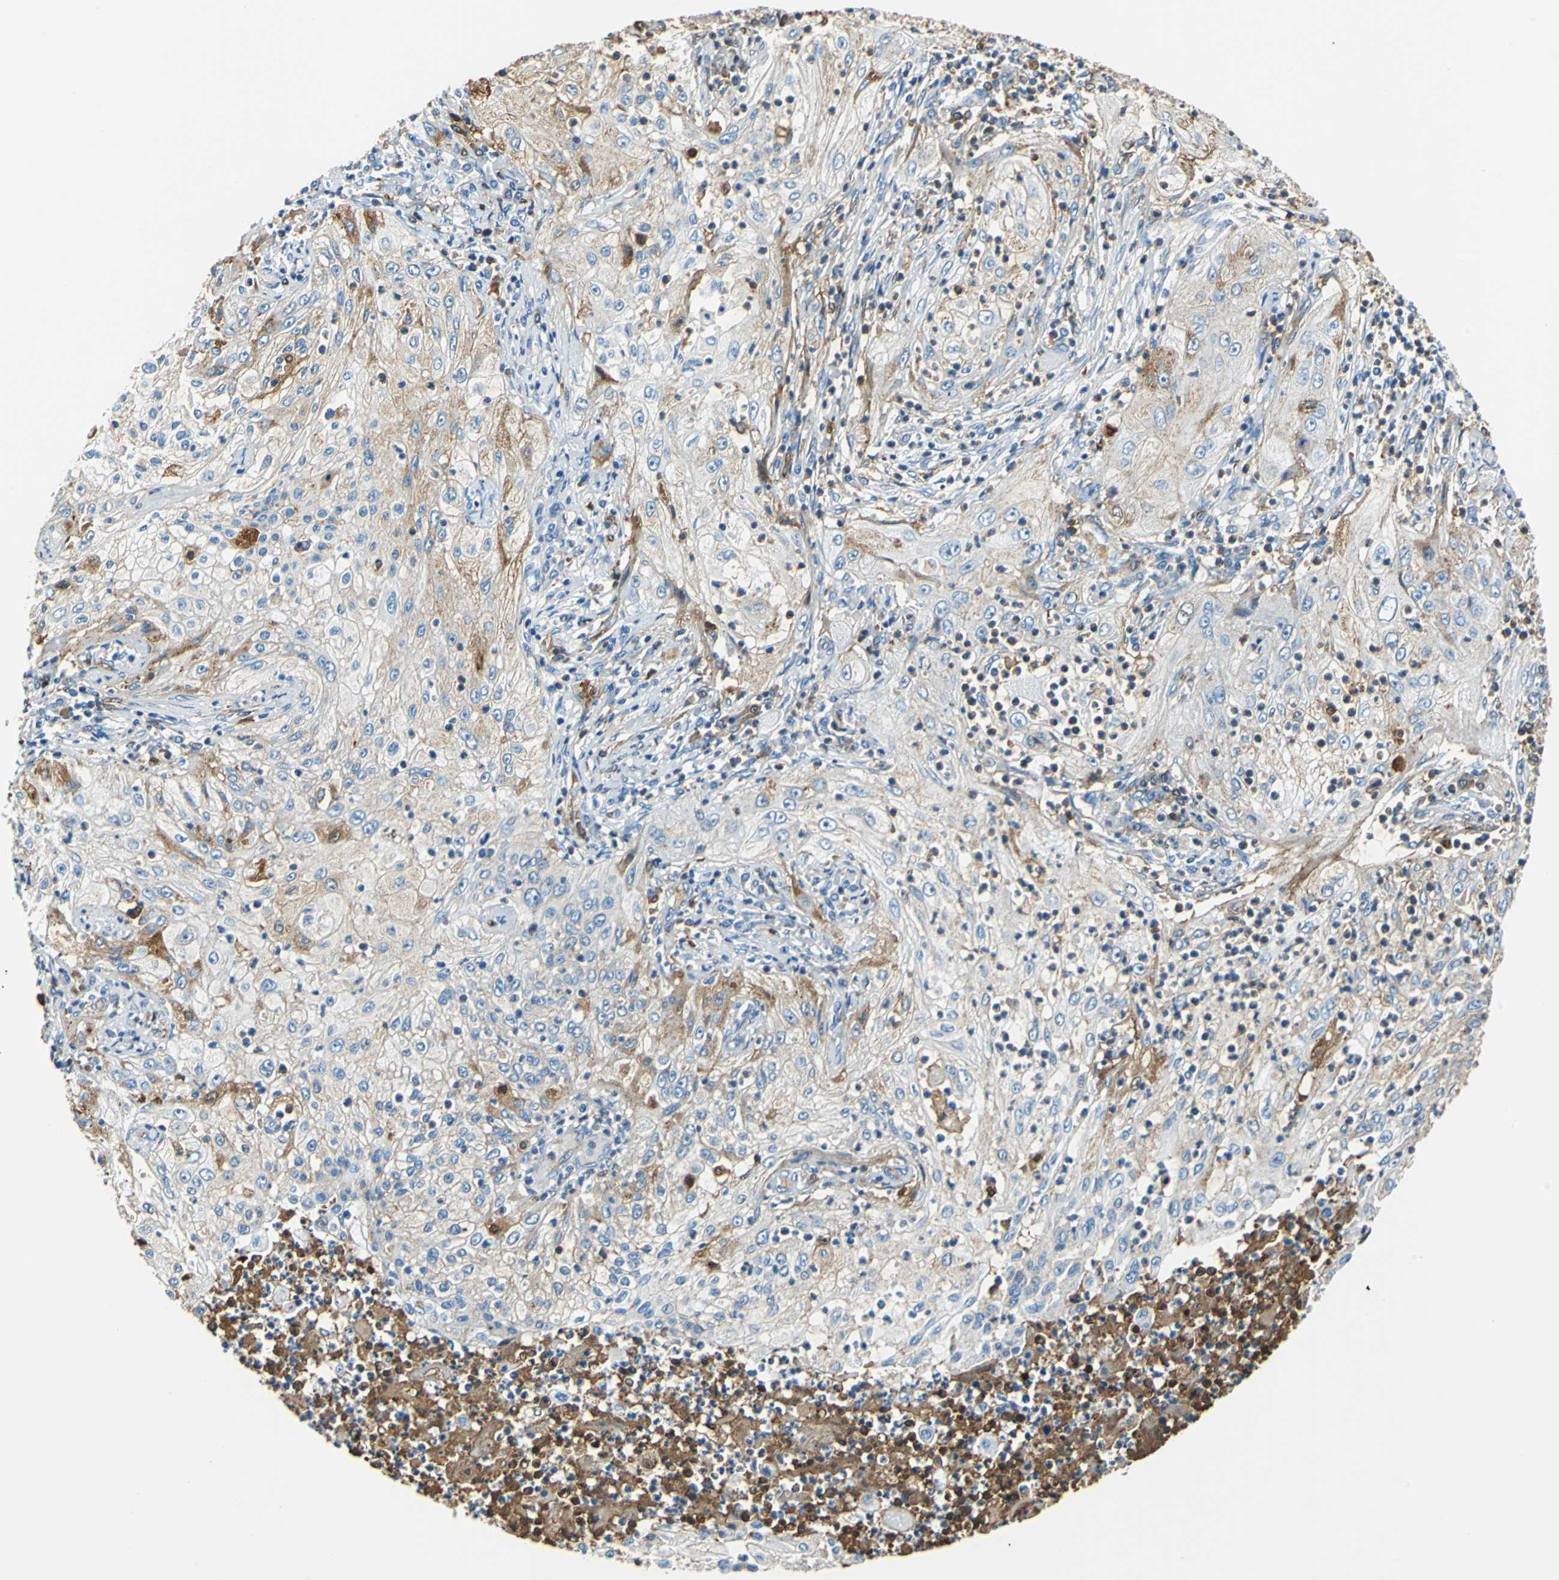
{"staining": {"intensity": "weak", "quantity": ">75%", "location": "cytoplasmic/membranous"}, "tissue": "lung cancer", "cell_type": "Tumor cells", "image_type": "cancer", "snomed": [{"axis": "morphology", "description": "Inflammation, NOS"}, {"axis": "morphology", "description": "Squamous cell carcinoma, NOS"}, {"axis": "topography", "description": "Lymph node"}, {"axis": "topography", "description": "Soft tissue"}, {"axis": "topography", "description": "Lung"}], "caption": "Lung squamous cell carcinoma stained for a protein (brown) reveals weak cytoplasmic/membranous positive expression in approximately >75% of tumor cells.", "gene": "ALB", "patient": {"sex": "male", "age": 66}}